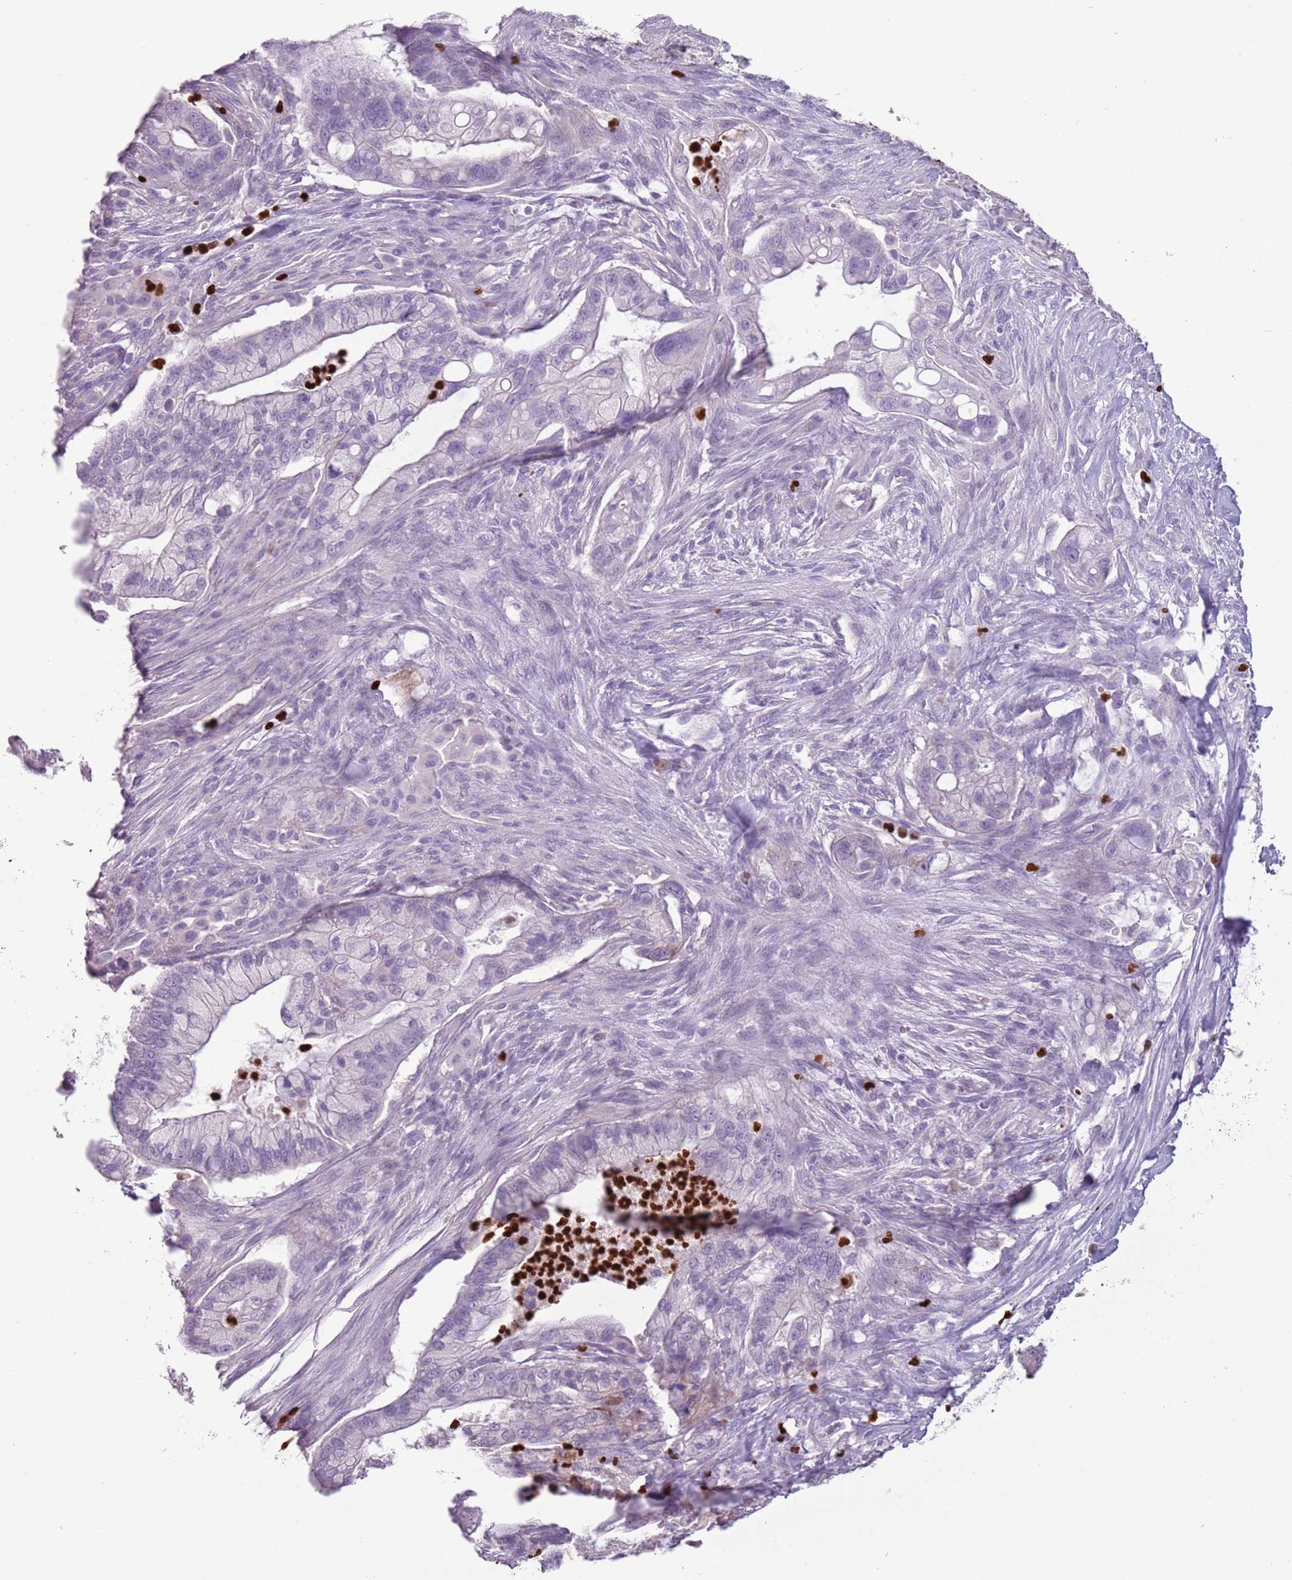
{"staining": {"intensity": "negative", "quantity": "none", "location": "none"}, "tissue": "pancreatic cancer", "cell_type": "Tumor cells", "image_type": "cancer", "snomed": [{"axis": "morphology", "description": "Adenocarcinoma, NOS"}, {"axis": "topography", "description": "Pancreas"}], "caption": "Immunohistochemical staining of pancreatic adenocarcinoma demonstrates no significant staining in tumor cells. (Stains: DAB IHC with hematoxylin counter stain, Microscopy: brightfield microscopy at high magnification).", "gene": "CELF6", "patient": {"sex": "male", "age": 44}}